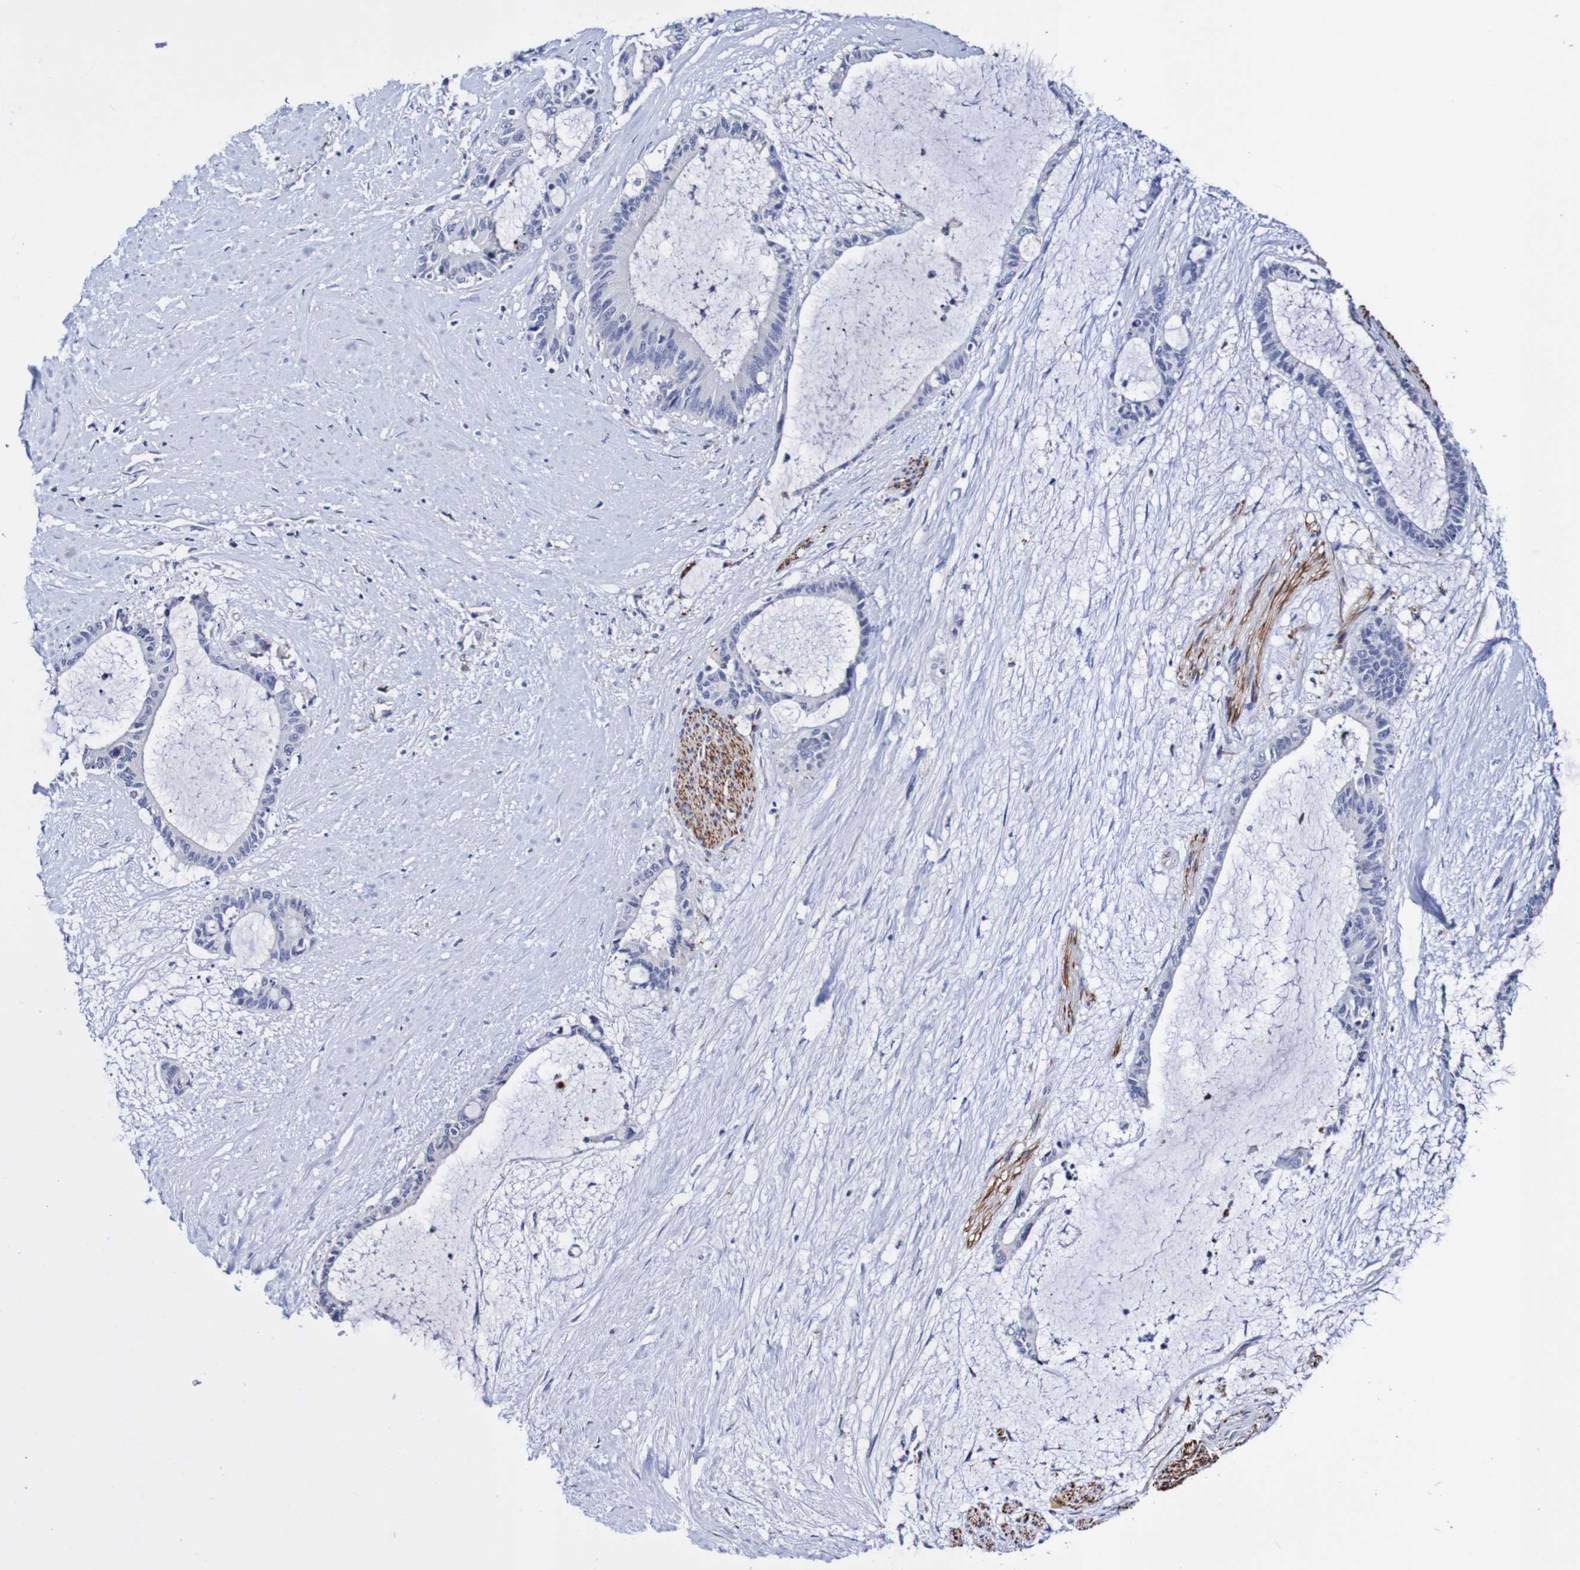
{"staining": {"intensity": "negative", "quantity": "none", "location": "none"}, "tissue": "liver cancer", "cell_type": "Tumor cells", "image_type": "cancer", "snomed": [{"axis": "morphology", "description": "Cholangiocarcinoma"}, {"axis": "topography", "description": "Liver"}], "caption": "Human liver cholangiocarcinoma stained for a protein using IHC shows no expression in tumor cells.", "gene": "SEZ6", "patient": {"sex": "female", "age": 73}}